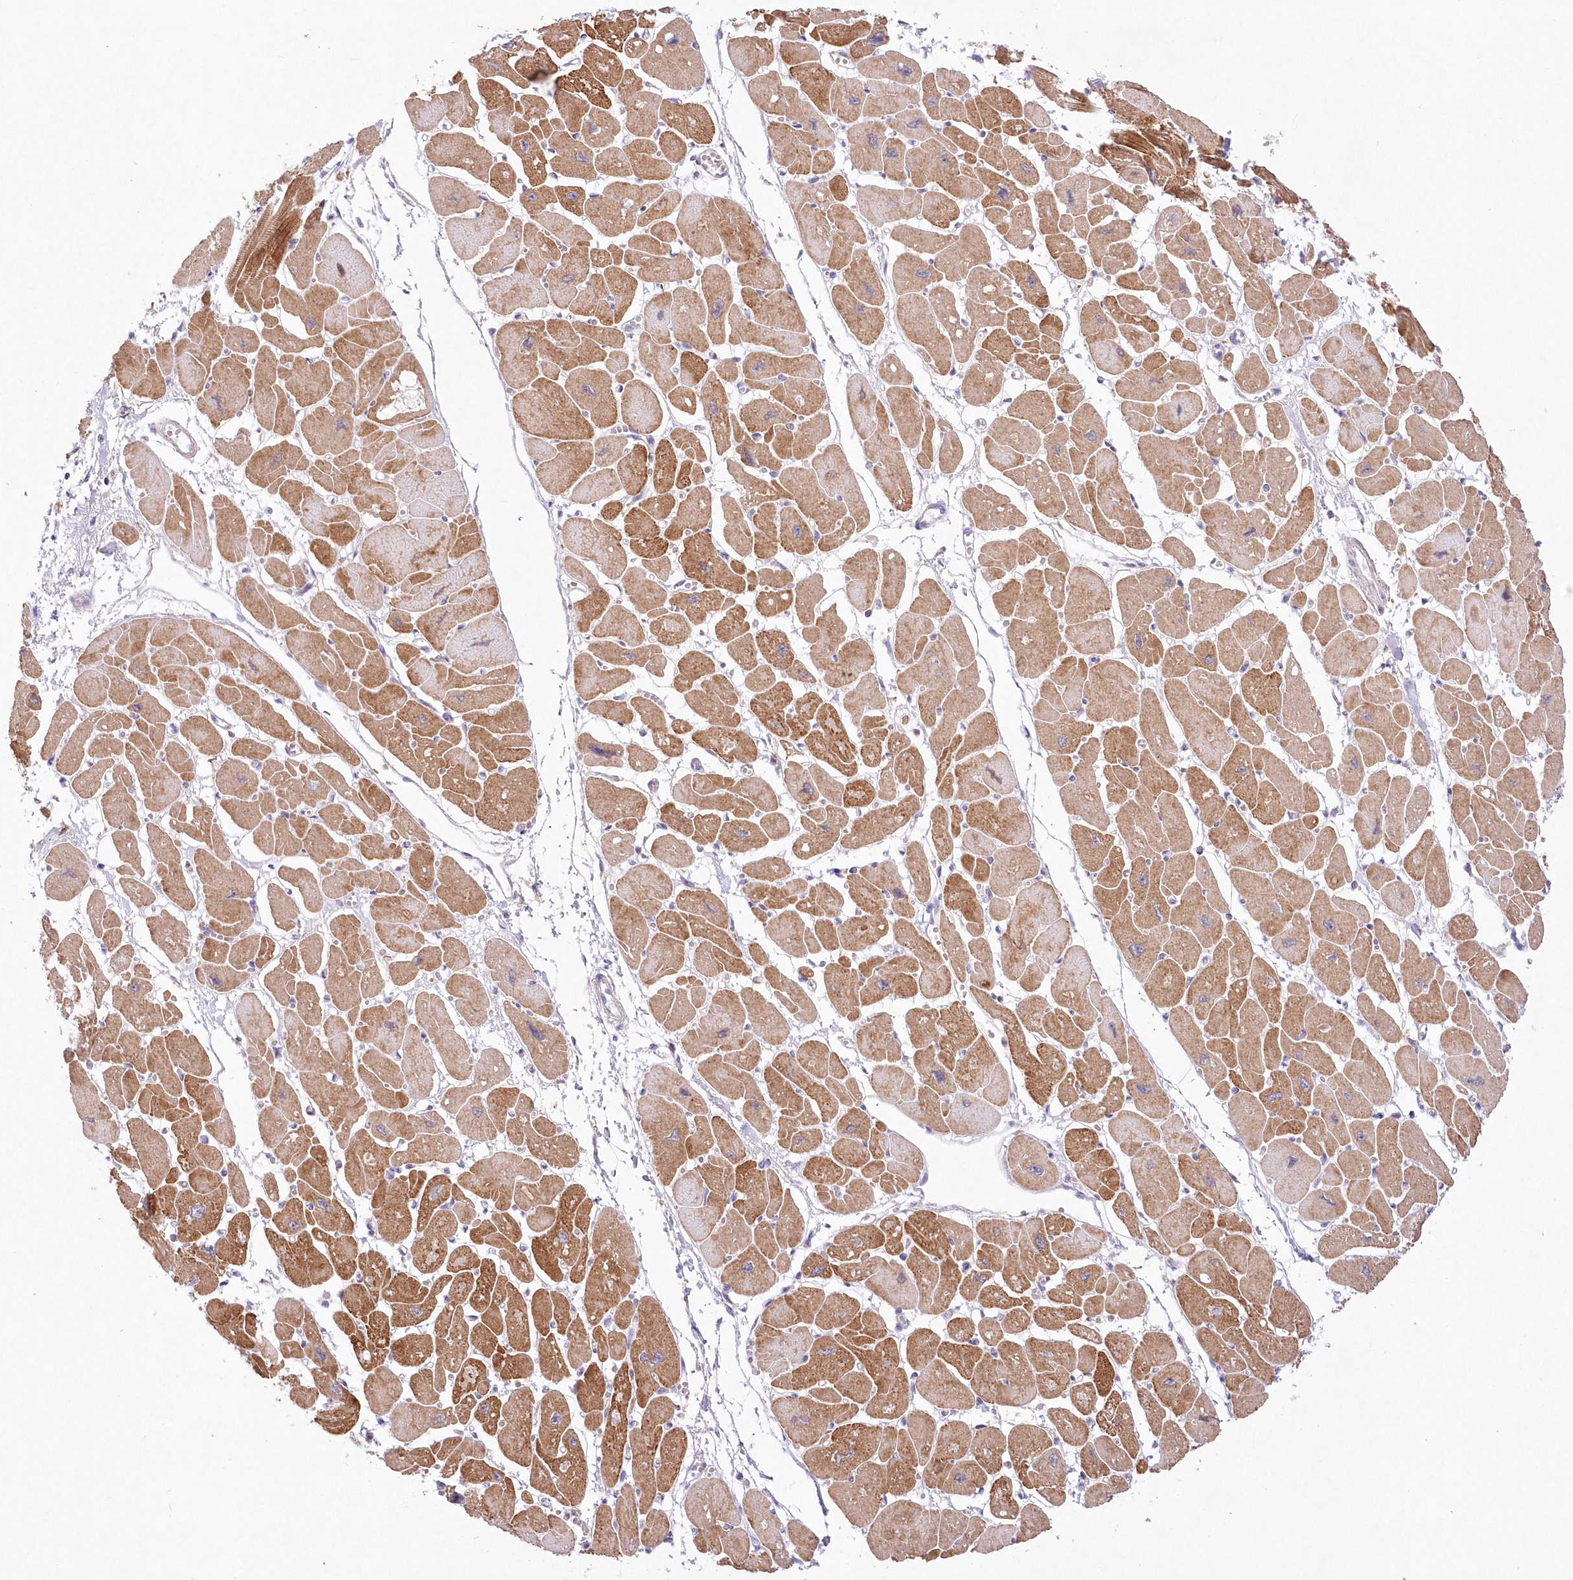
{"staining": {"intensity": "moderate", "quantity": ">75%", "location": "cytoplasmic/membranous"}, "tissue": "heart muscle", "cell_type": "Cardiomyocytes", "image_type": "normal", "snomed": [{"axis": "morphology", "description": "Normal tissue, NOS"}, {"axis": "topography", "description": "Heart"}], "caption": "Human heart muscle stained with a brown dye shows moderate cytoplasmic/membranous positive positivity in about >75% of cardiomyocytes.", "gene": "LDB1", "patient": {"sex": "female", "age": 54}}